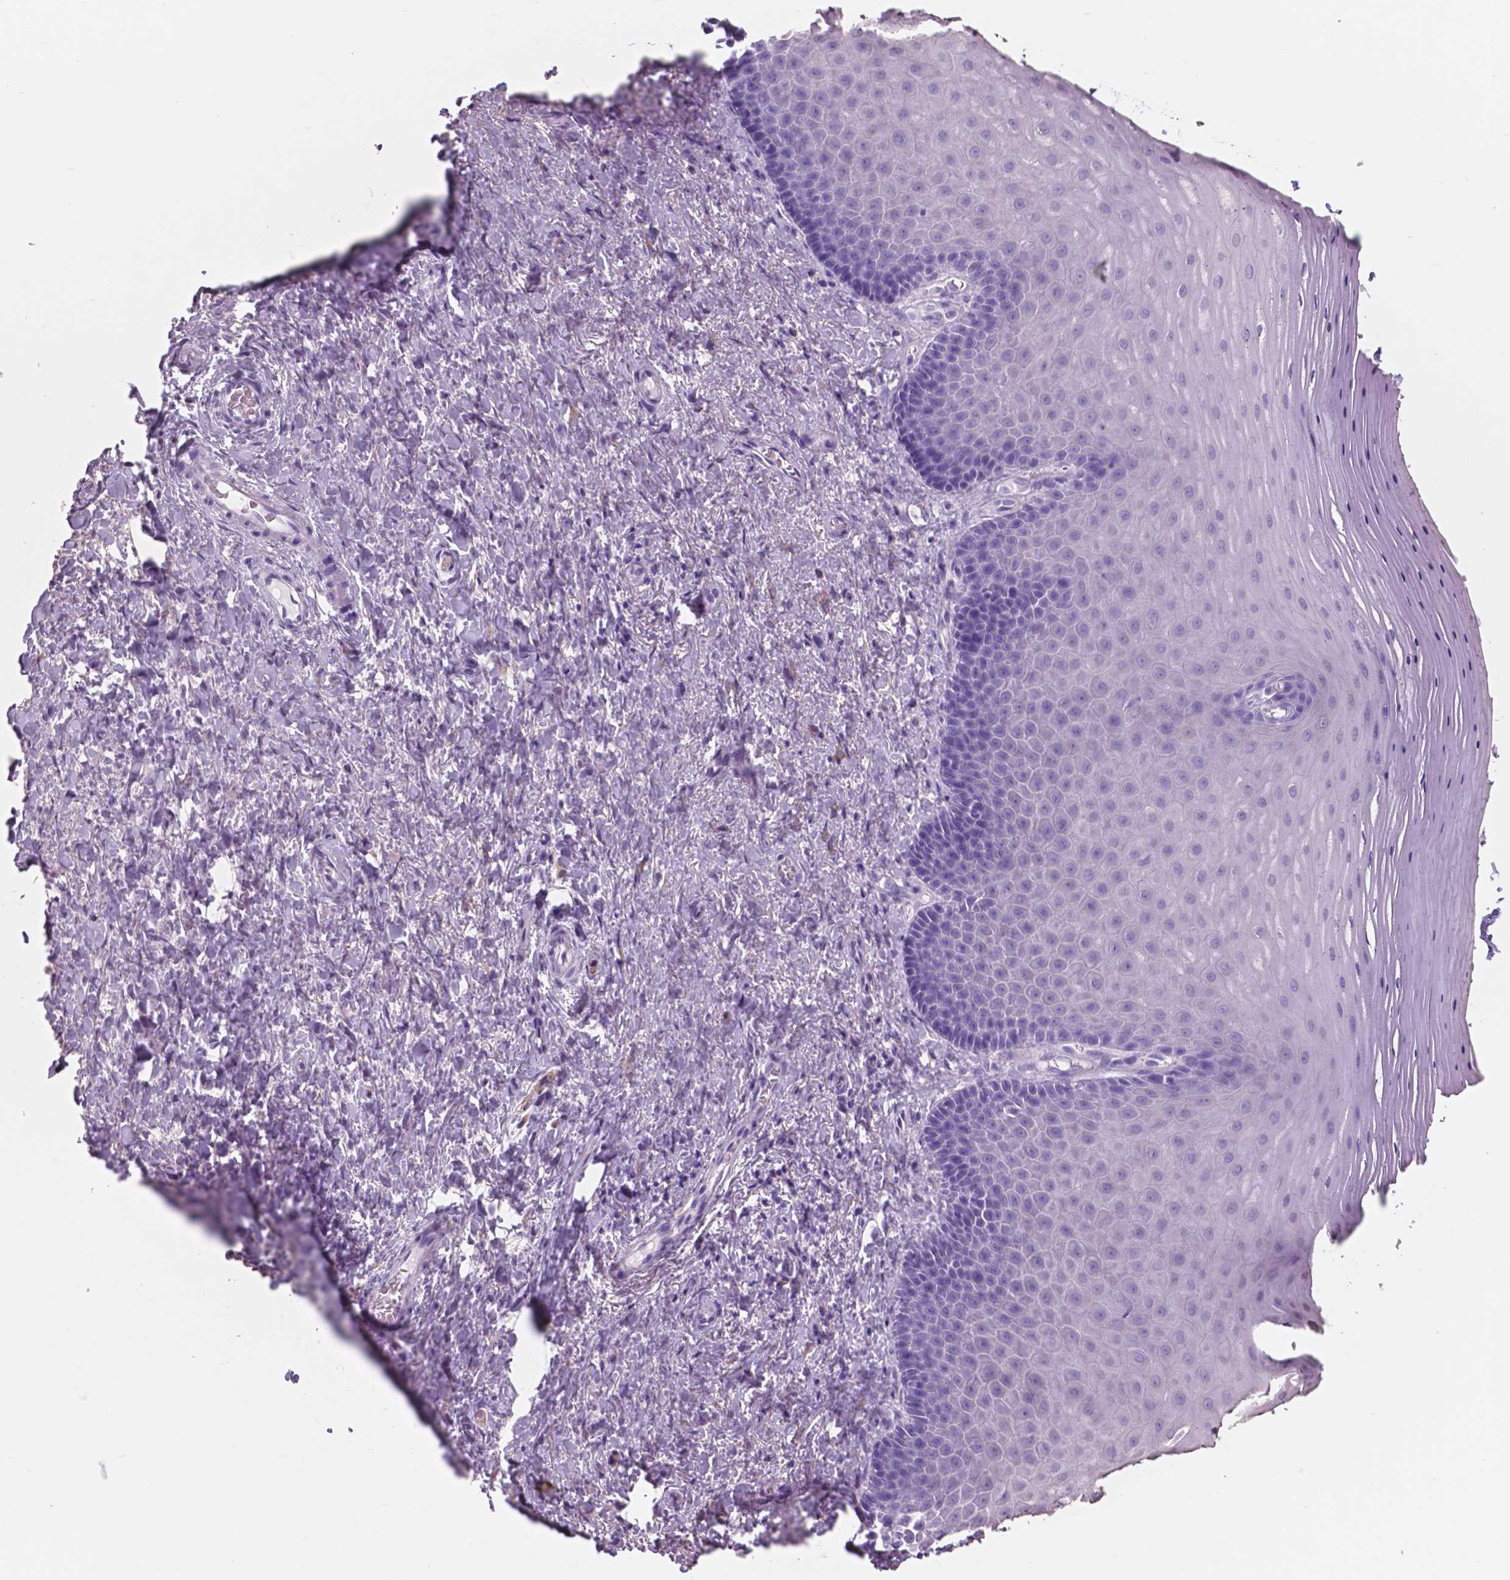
{"staining": {"intensity": "negative", "quantity": "none", "location": "none"}, "tissue": "vagina", "cell_type": "Squamous epithelial cells", "image_type": "normal", "snomed": [{"axis": "morphology", "description": "Normal tissue, NOS"}, {"axis": "topography", "description": "Vagina"}], "caption": "Immunohistochemical staining of unremarkable human vagina reveals no significant staining in squamous epithelial cells. Nuclei are stained in blue.", "gene": "FXYD2", "patient": {"sex": "female", "age": 83}}